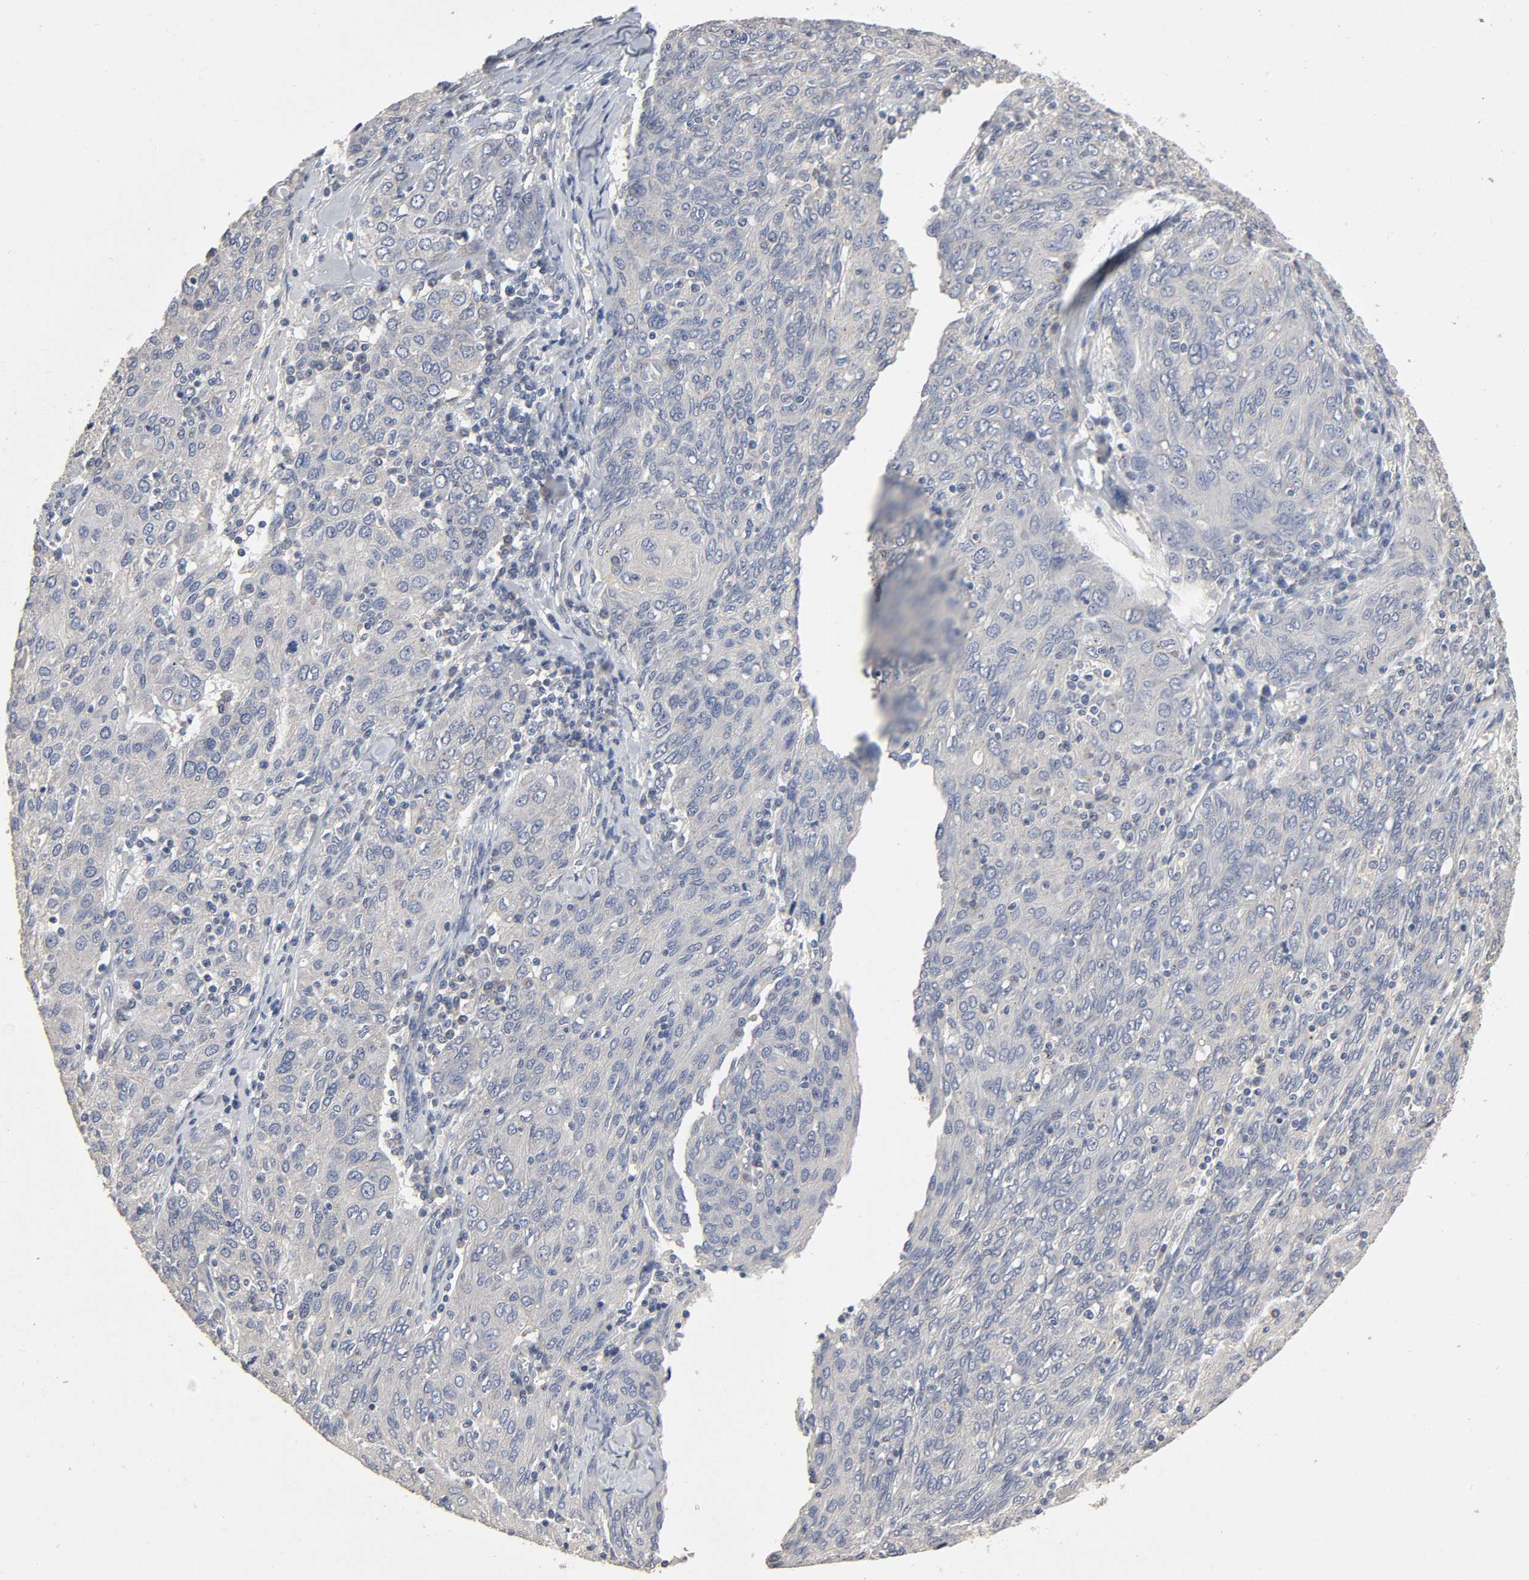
{"staining": {"intensity": "negative", "quantity": "none", "location": "none"}, "tissue": "ovarian cancer", "cell_type": "Tumor cells", "image_type": "cancer", "snomed": [{"axis": "morphology", "description": "Carcinoma, endometroid"}, {"axis": "topography", "description": "Ovary"}], "caption": "DAB (3,3'-diaminobenzidine) immunohistochemical staining of endometroid carcinoma (ovarian) exhibits no significant positivity in tumor cells.", "gene": "SLC10A2", "patient": {"sex": "female", "age": 50}}